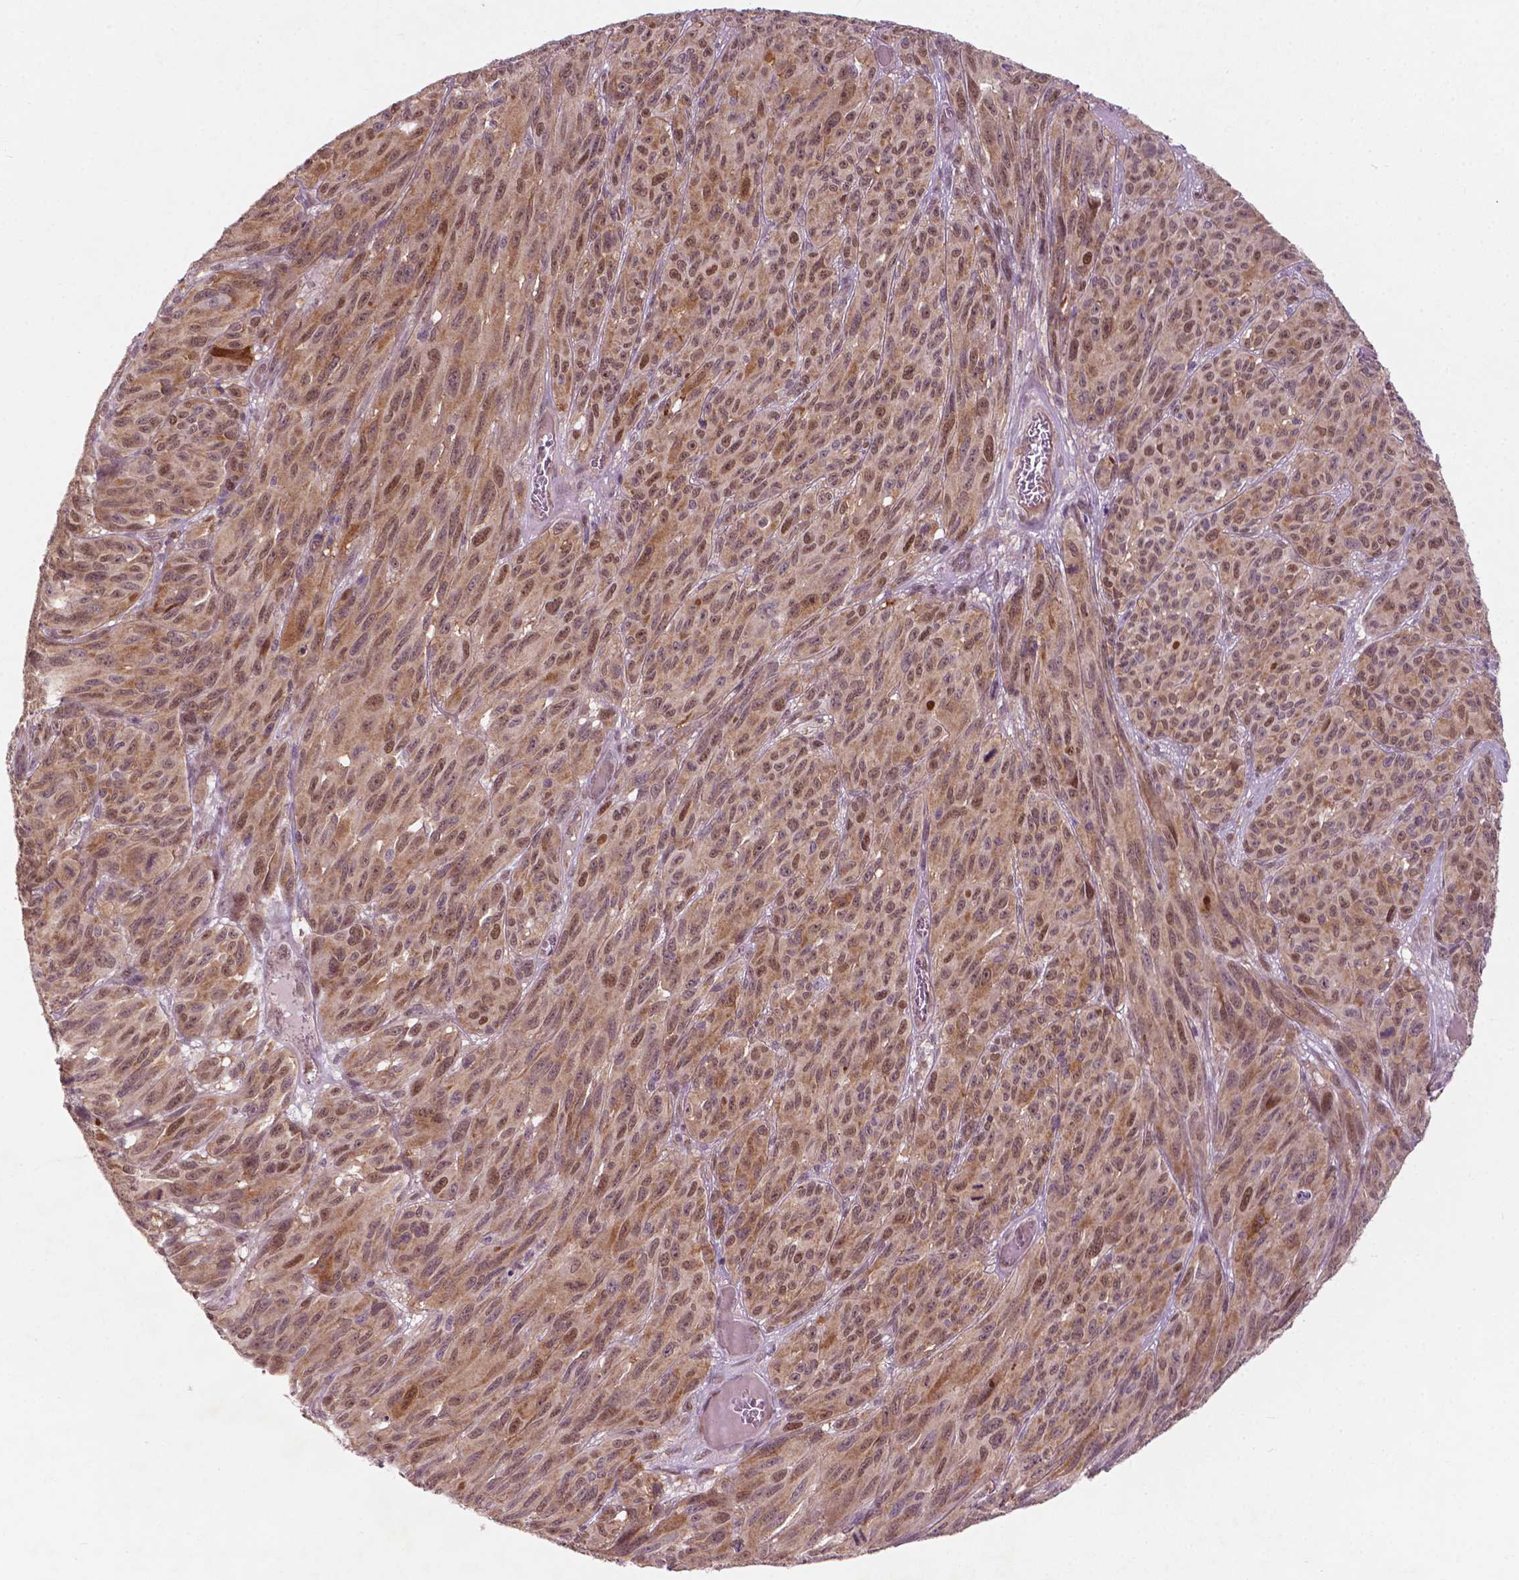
{"staining": {"intensity": "moderate", "quantity": ">75%", "location": "cytoplasmic/membranous,nuclear"}, "tissue": "melanoma", "cell_type": "Tumor cells", "image_type": "cancer", "snomed": [{"axis": "morphology", "description": "Malignant melanoma, NOS"}, {"axis": "topography", "description": "Vulva, labia, clitoris and Bartholin´s gland, NO"}], "caption": "Immunohistochemical staining of human melanoma exhibits medium levels of moderate cytoplasmic/membranous and nuclear protein staining in about >75% of tumor cells.", "gene": "NFAT5", "patient": {"sex": "female", "age": 75}}